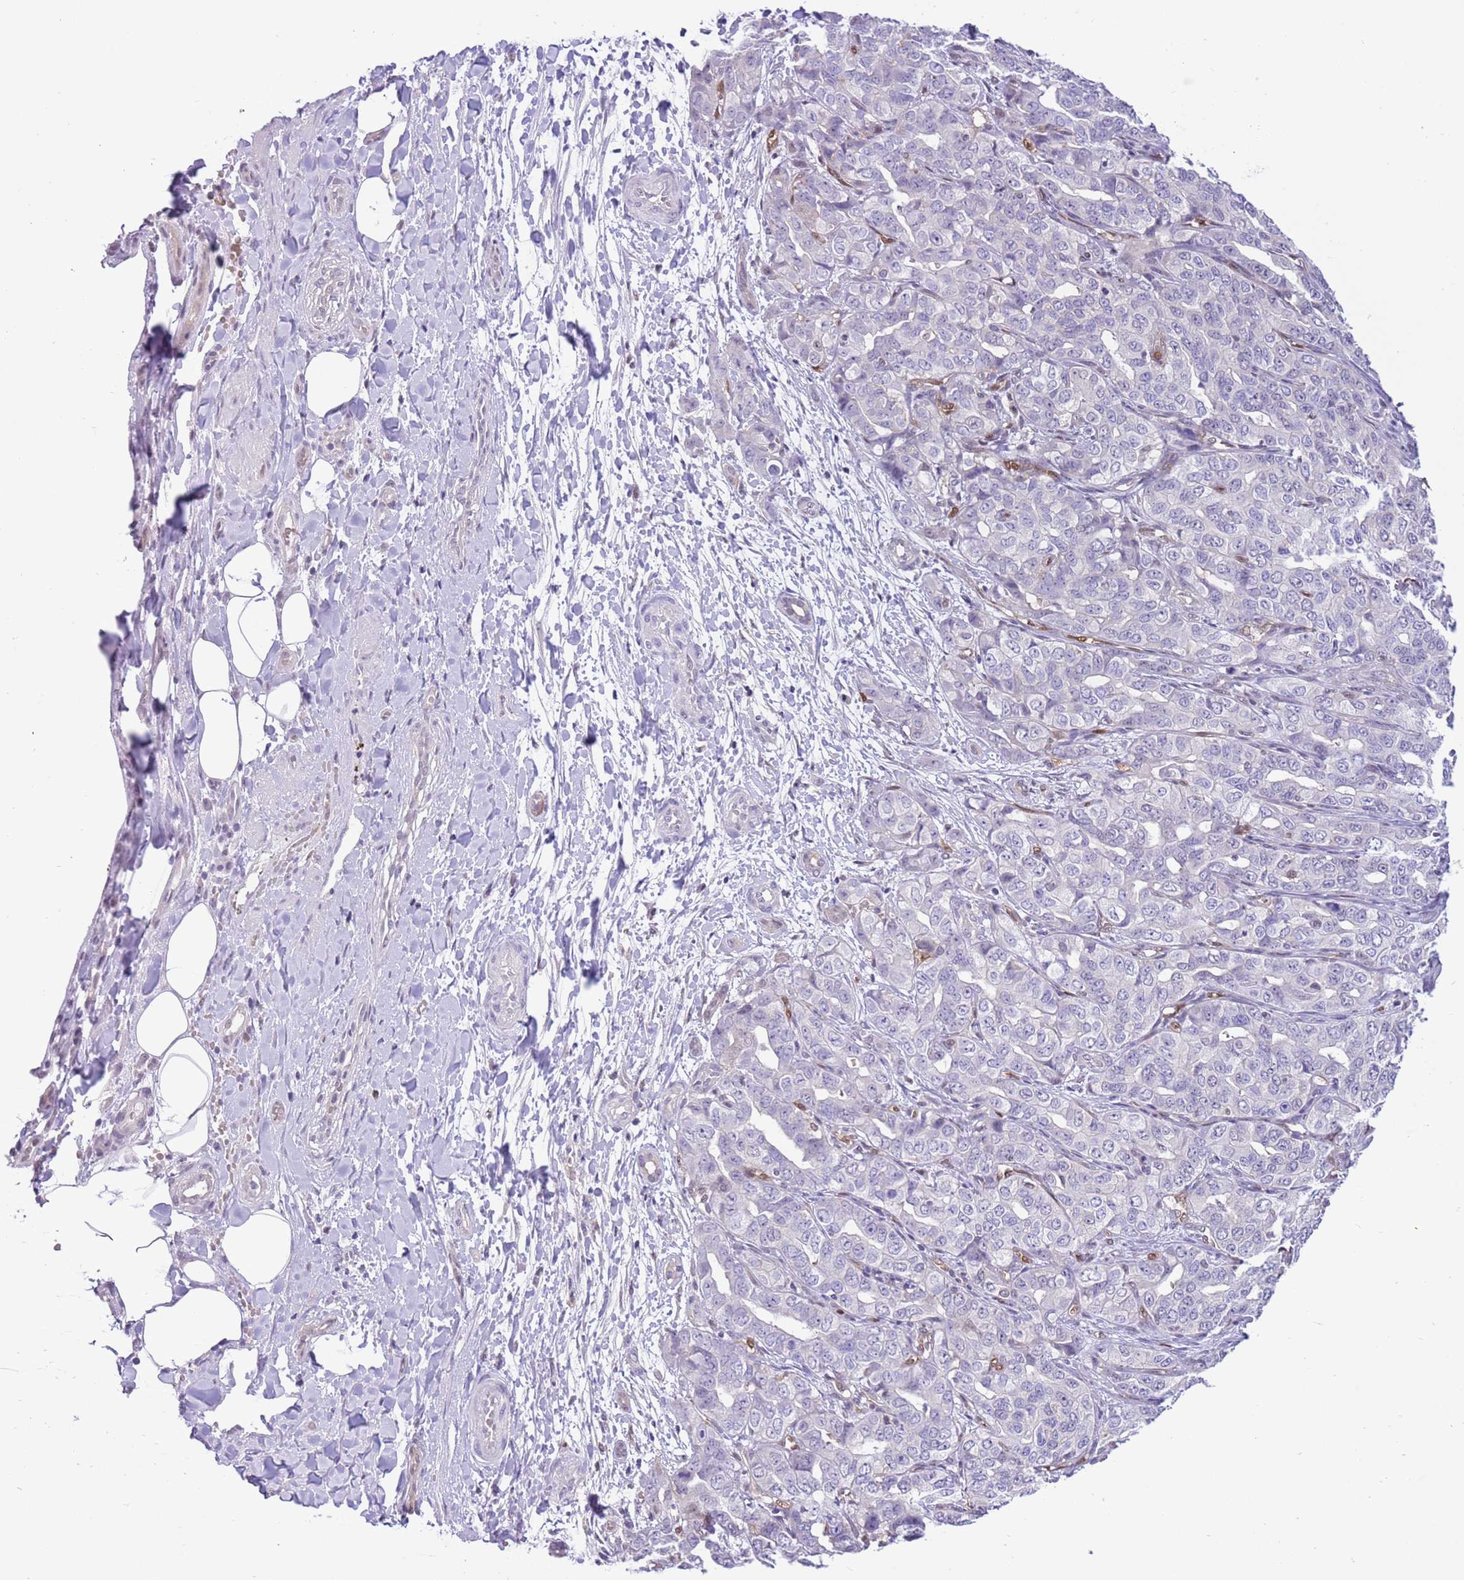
{"staining": {"intensity": "negative", "quantity": "none", "location": "none"}, "tissue": "liver cancer", "cell_type": "Tumor cells", "image_type": "cancer", "snomed": [{"axis": "morphology", "description": "Cholangiocarcinoma"}, {"axis": "topography", "description": "Liver"}], "caption": "An immunohistochemistry (IHC) micrograph of cholangiocarcinoma (liver) is shown. There is no staining in tumor cells of cholangiocarcinoma (liver). The staining is performed using DAB (3,3'-diaminobenzidine) brown chromogen with nuclei counter-stained in using hematoxylin.", "gene": "DDI2", "patient": {"sex": "male", "age": 59}}